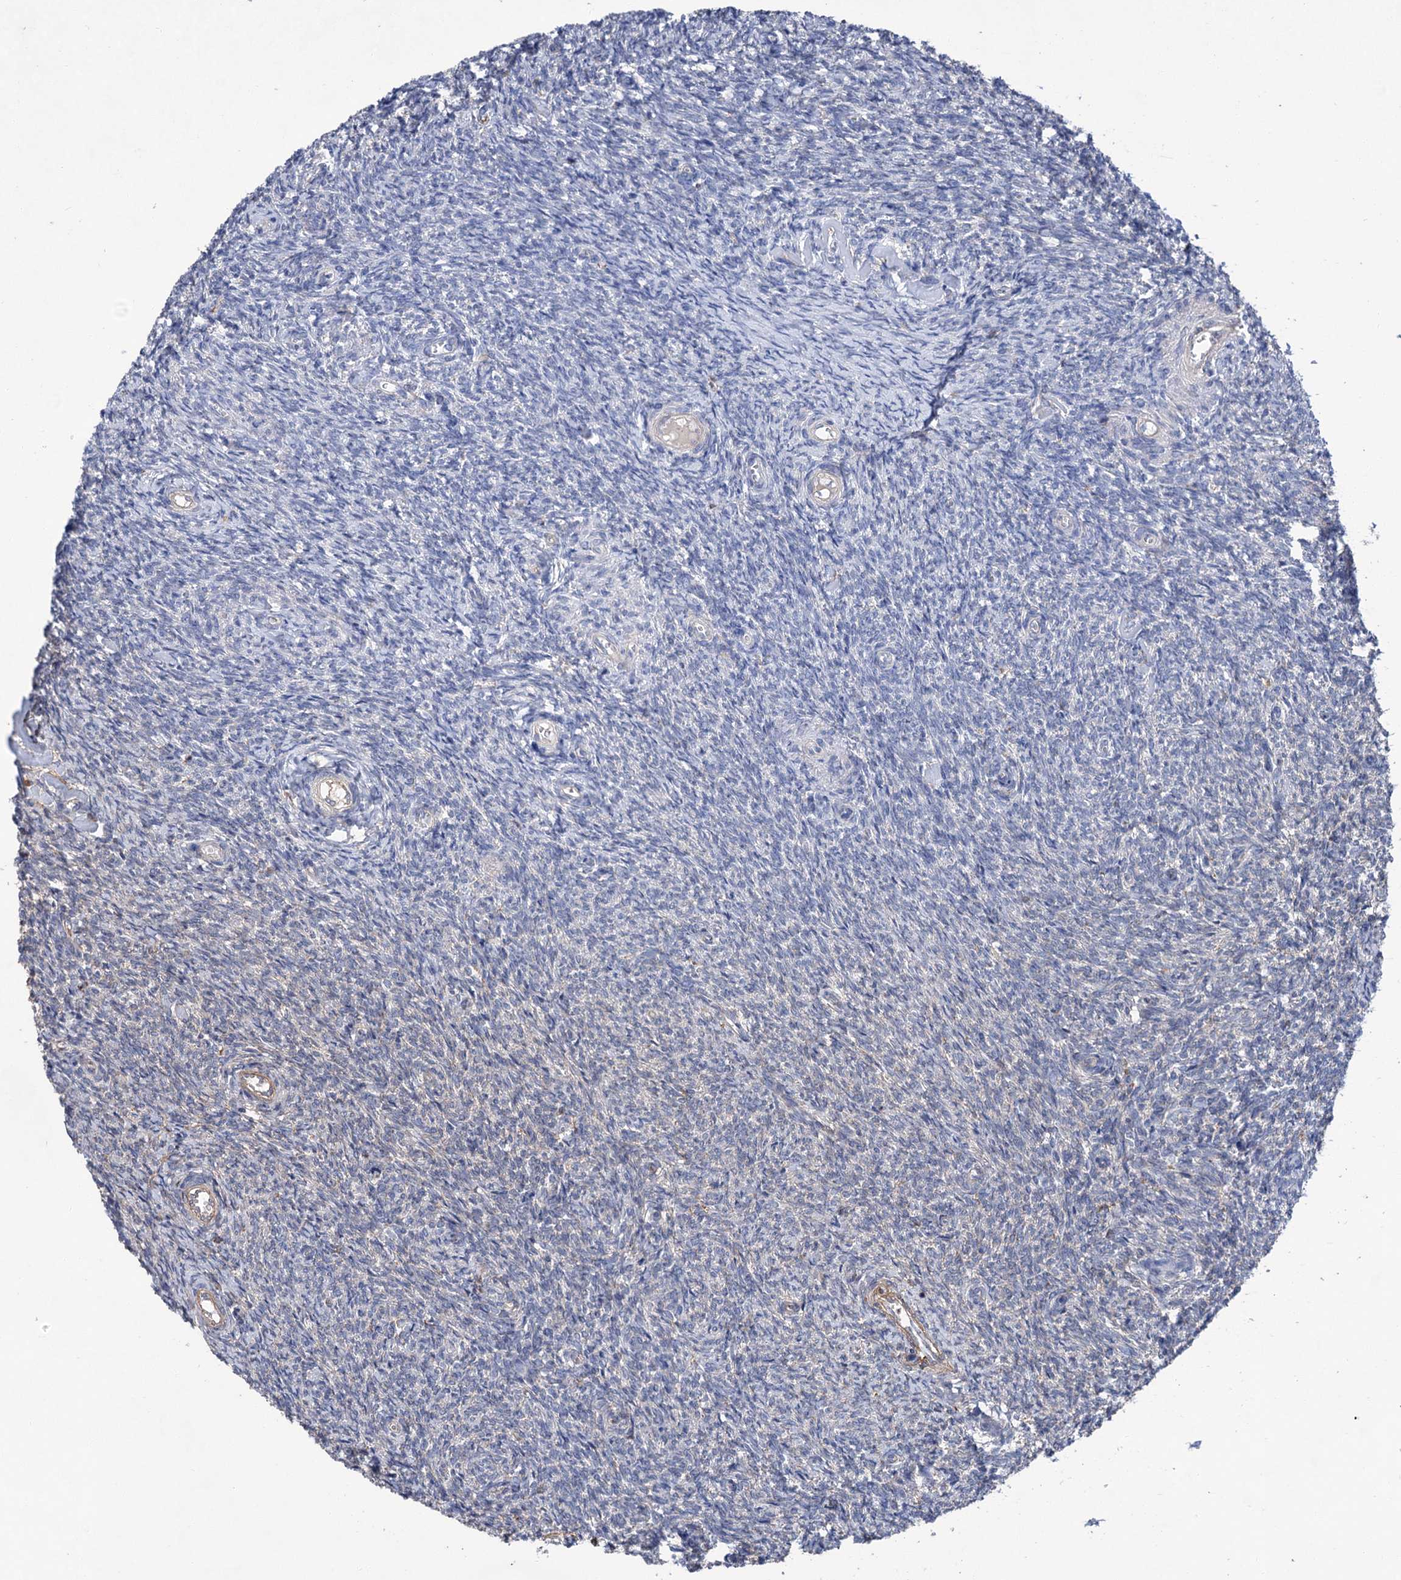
{"staining": {"intensity": "negative", "quantity": "none", "location": "none"}, "tissue": "ovary", "cell_type": "Ovarian stroma cells", "image_type": "normal", "snomed": [{"axis": "morphology", "description": "Normal tissue, NOS"}, {"axis": "topography", "description": "Ovary"}], "caption": "This photomicrograph is of benign ovary stained with immunohistochemistry to label a protein in brown with the nuclei are counter-stained blue. There is no positivity in ovarian stroma cells. (DAB immunohistochemistry, high magnification).", "gene": "TMTC3", "patient": {"sex": "female", "age": 44}}